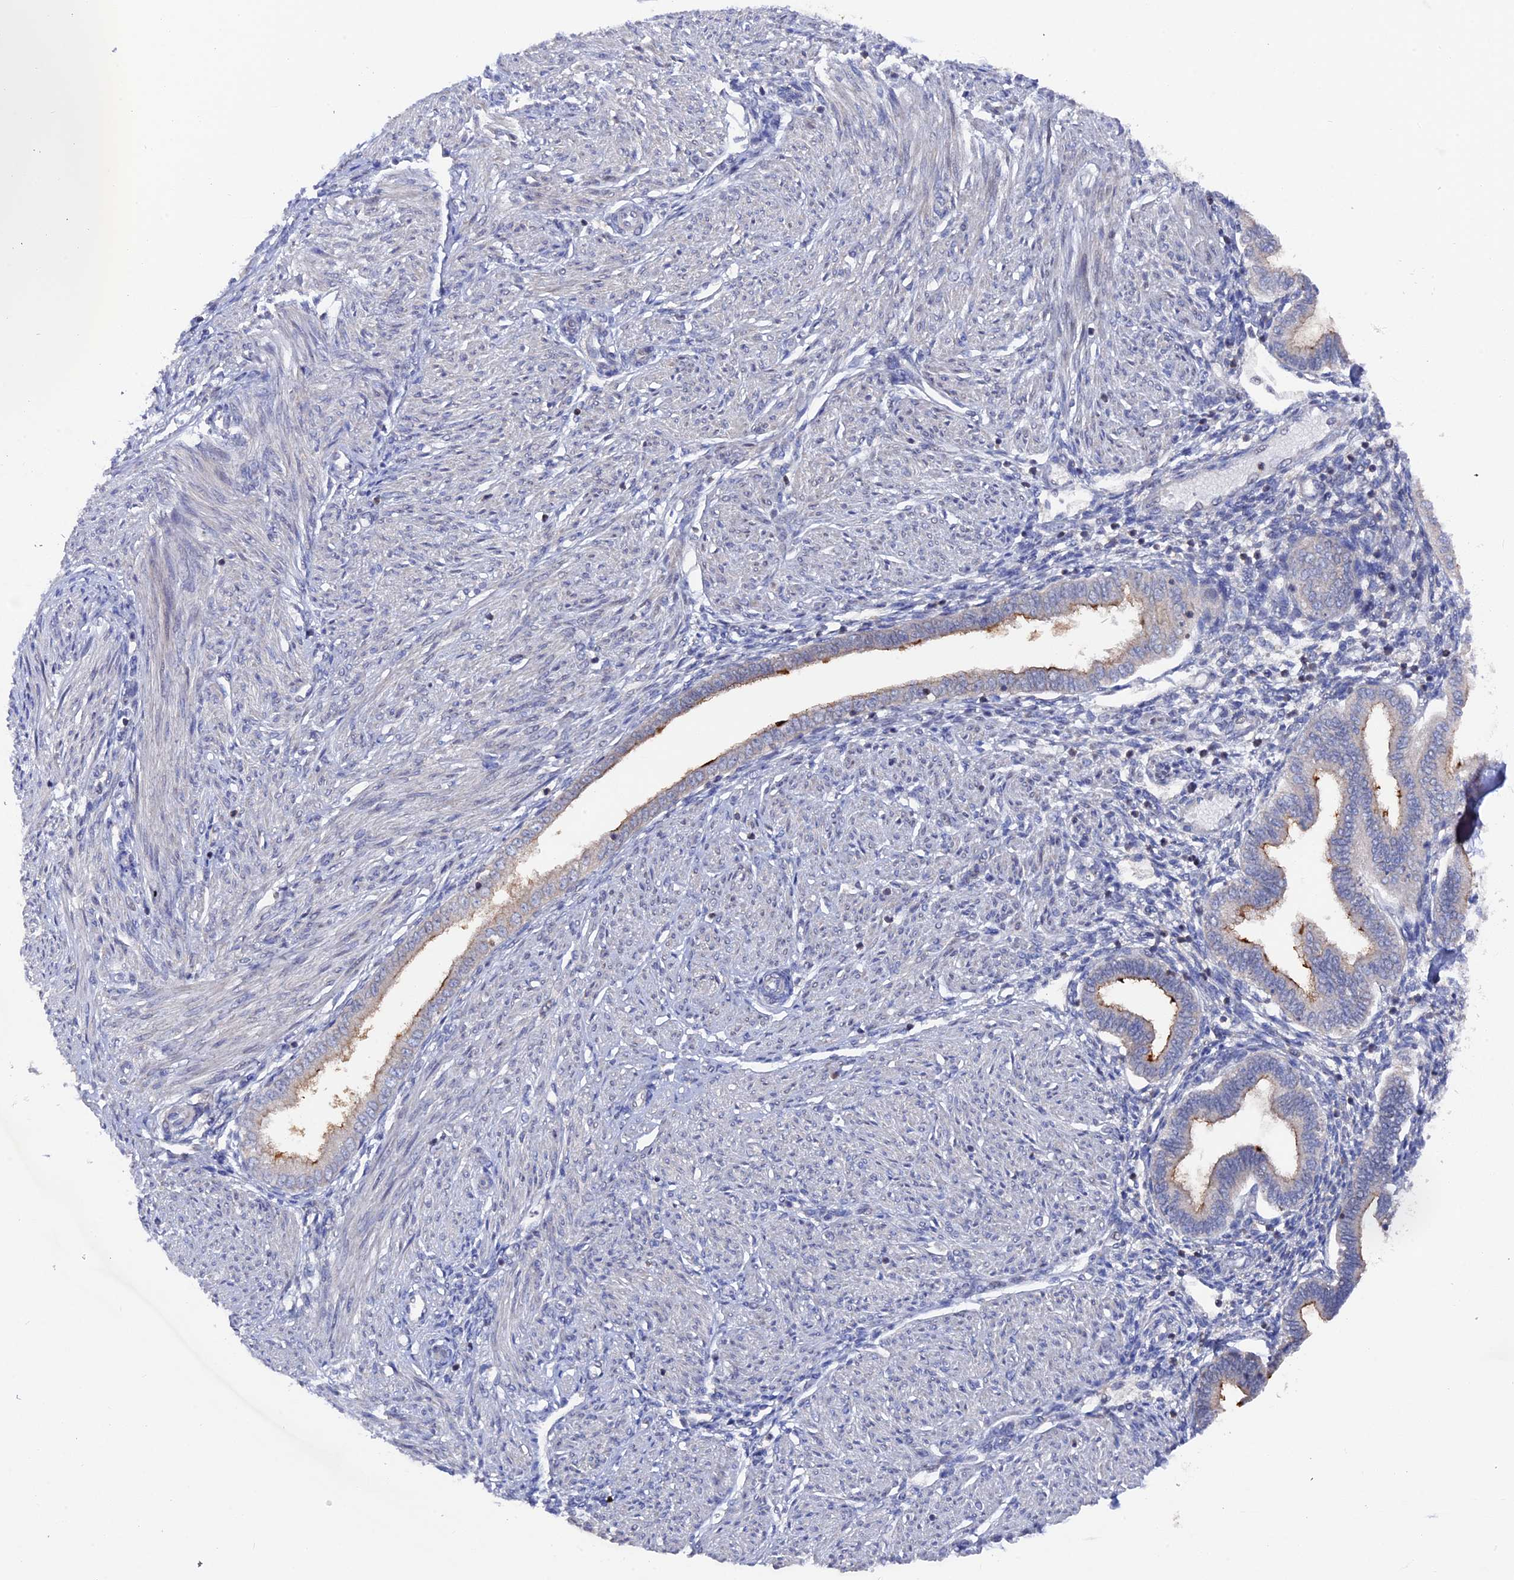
{"staining": {"intensity": "negative", "quantity": "none", "location": "none"}, "tissue": "endometrium", "cell_type": "Cells in endometrial stroma", "image_type": "normal", "snomed": [{"axis": "morphology", "description": "Normal tissue, NOS"}, {"axis": "topography", "description": "Endometrium"}], "caption": "This photomicrograph is of benign endometrium stained with immunohistochemistry to label a protein in brown with the nuclei are counter-stained blue. There is no positivity in cells in endometrial stroma. Nuclei are stained in blue.", "gene": "TMC5", "patient": {"sex": "female", "age": 53}}